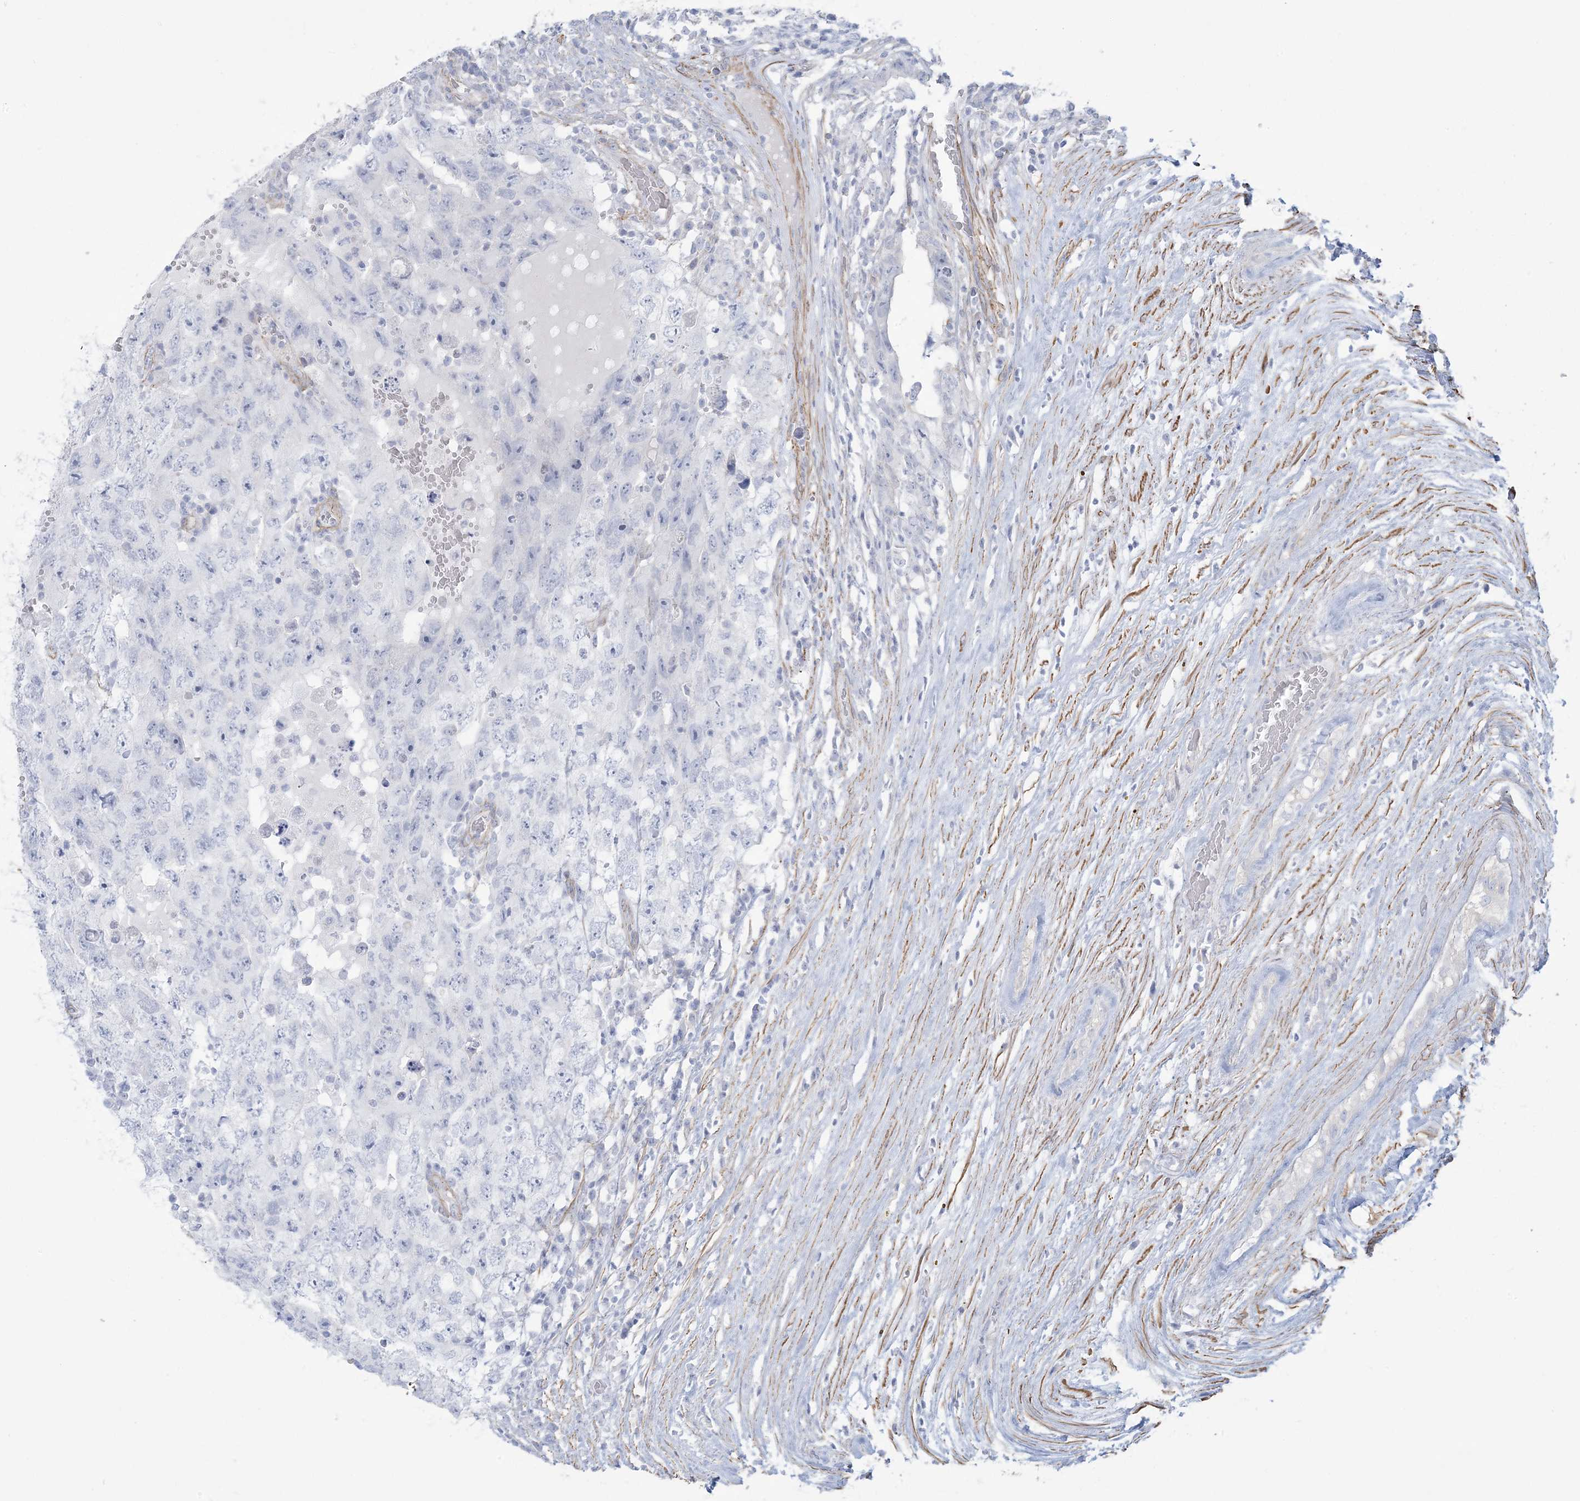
{"staining": {"intensity": "negative", "quantity": "none", "location": "none"}, "tissue": "testis cancer", "cell_type": "Tumor cells", "image_type": "cancer", "snomed": [{"axis": "morphology", "description": "Carcinoma, Embryonal, NOS"}, {"axis": "topography", "description": "Testis"}], "caption": "Tumor cells show no significant expression in testis cancer (embryonal carcinoma). (Immunohistochemistry (ihc), brightfield microscopy, high magnification).", "gene": "AGXT", "patient": {"sex": "male", "age": 26}}